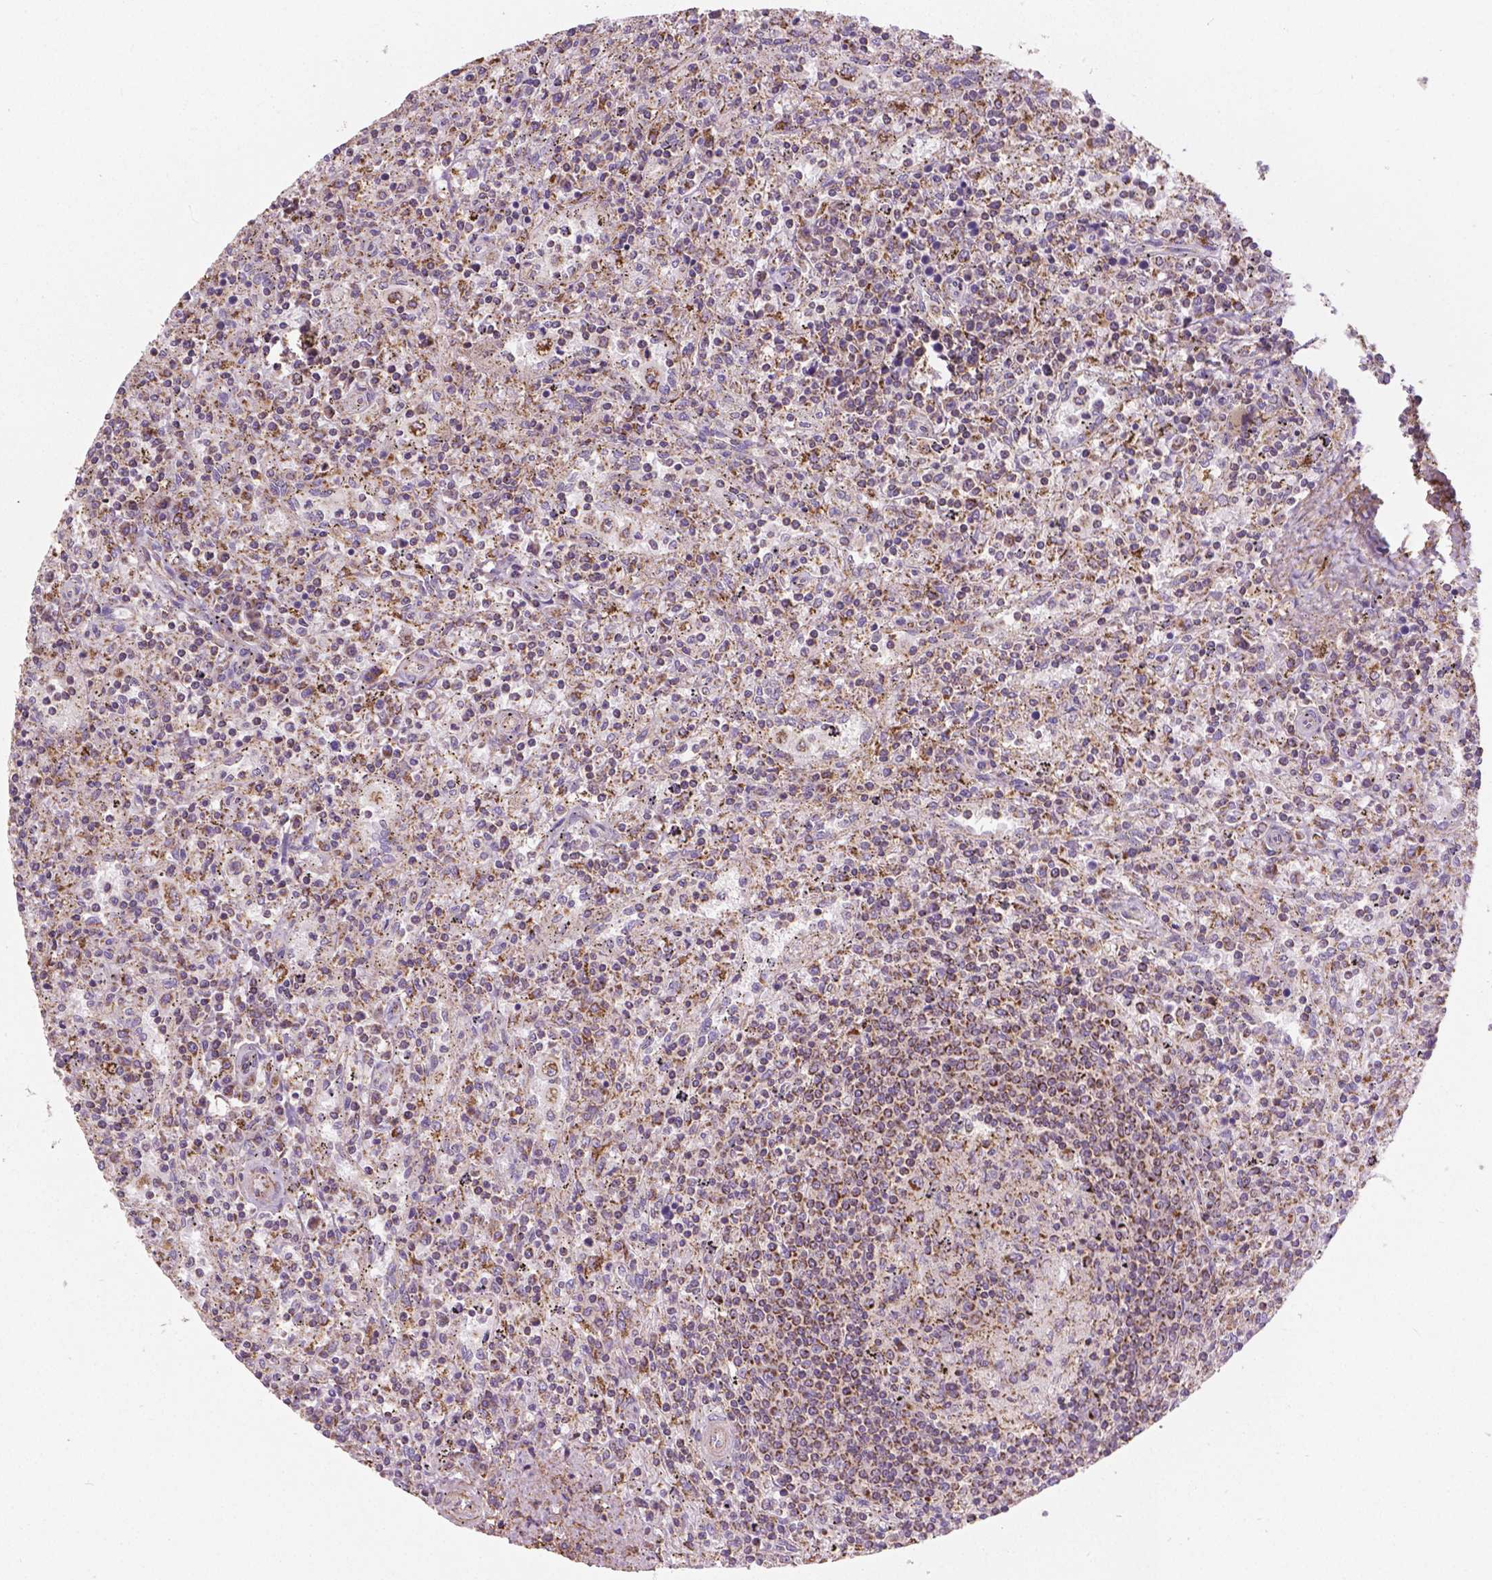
{"staining": {"intensity": "moderate", "quantity": "25%-75%", "location": "cytoplasmic/membranous"}, "tissue": "lymphoma", "cell_type": "Tumor cells", "image_type": "cancer", "snomed": [{"axis": "morphology", "description": "Malignant lymphoma, non-Hodgkin's type, Low grade"}, {"axis": "topography", "description": "Spleen"}], "caption": "This histopathology image shows immunohistochemistry staining of human malignant lymphoma, non-Hodgkin's type (low-grade), with medium moderate cytoplasmic/membranous expression in approximately 25%-75% of tumor cells.", "gene": "TCAF1", "patient": {"sex": "male", "age": 62}}